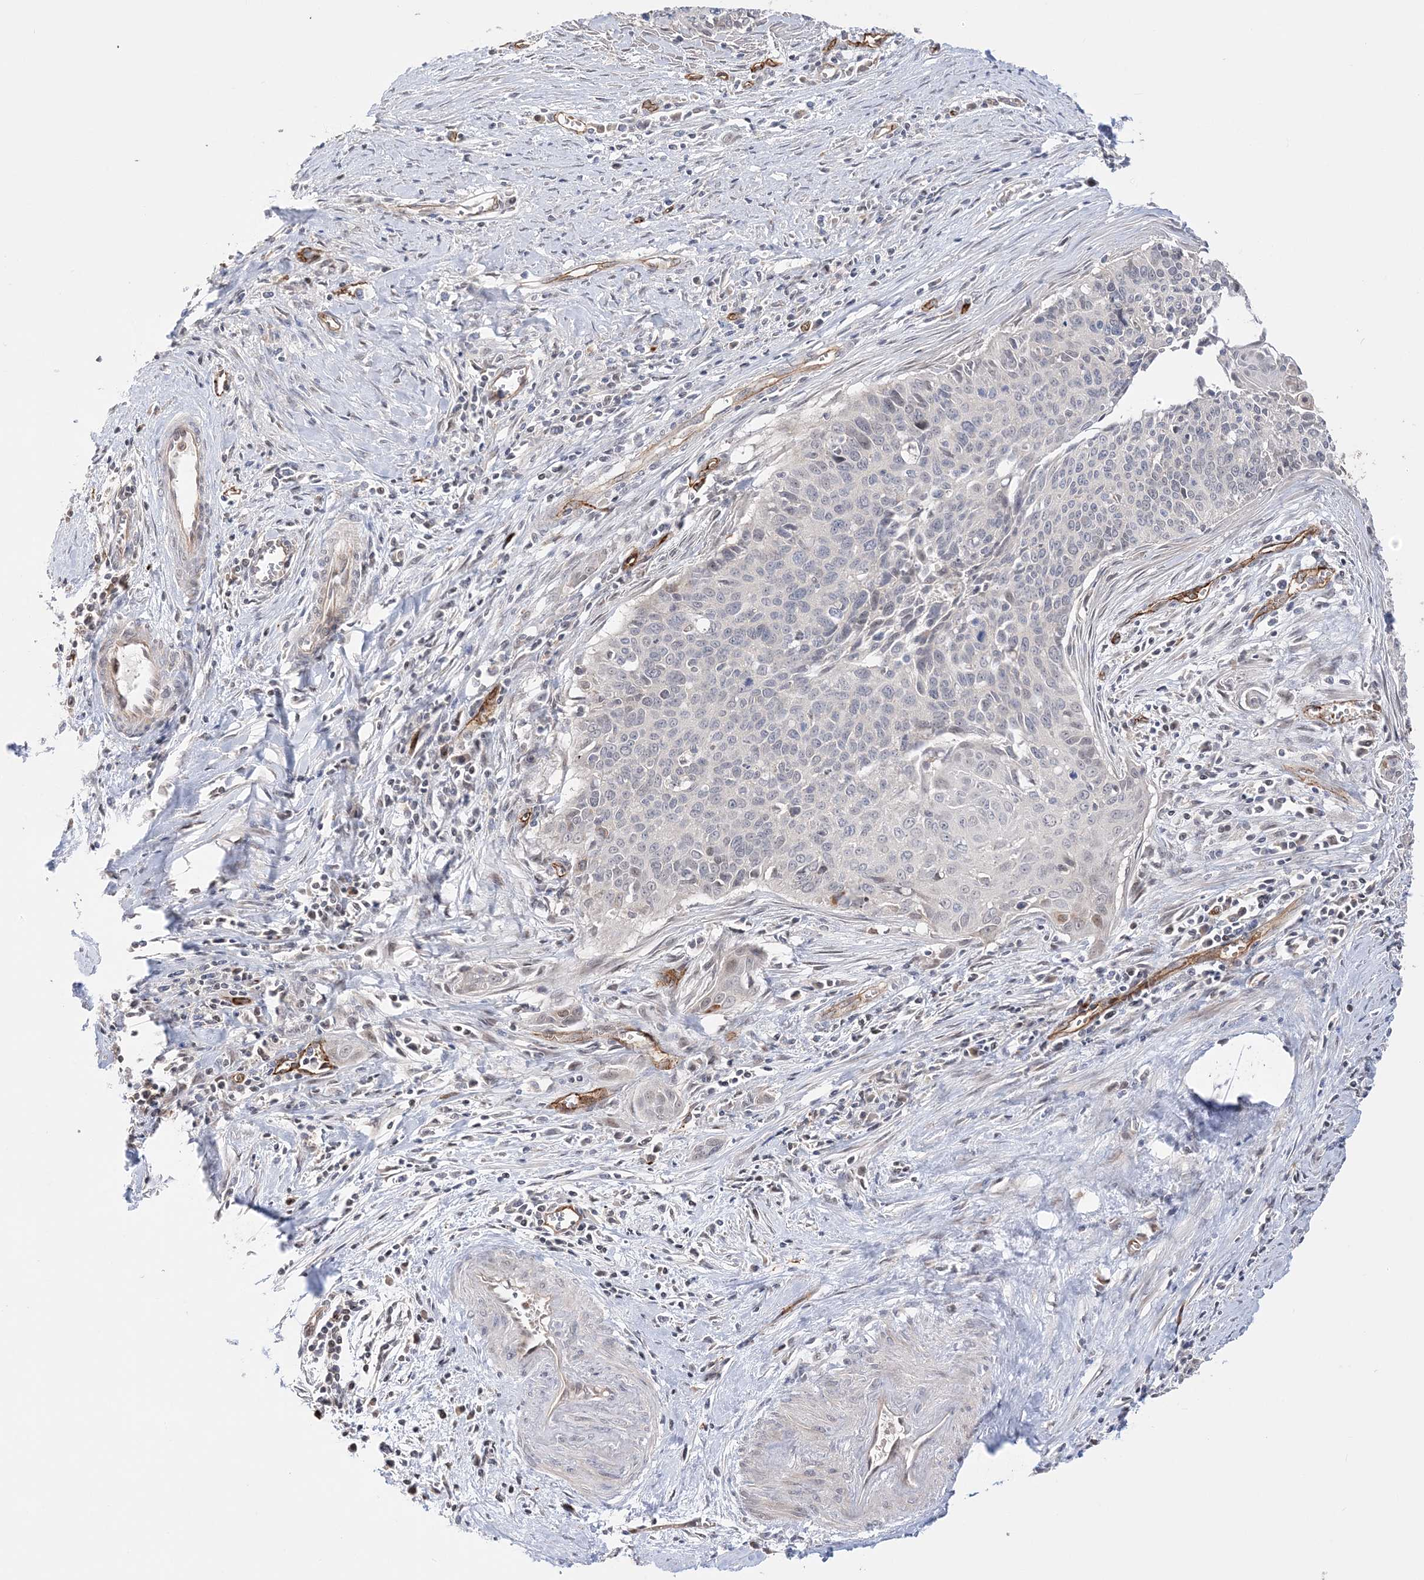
{"staining": {"intensity": "negative", "quantity": "none", "location": "none"}, "tissue": "cervical cancer", "cell_type": "Tumor cells", "image_type": "cancer", "snomed": [{"axis": "morphology", "description": "Squamous cell carcinoma, NOS"}, {"axis": "topography", "description": "Cervix"}], "caption": "A micrograph of human cervical cancer (squamous cell carcinoma) is negative for staining in tumor cells. The staining is performed using DAB brown chromogen with nuclei counter-stained in using hematoxylin.", "gene": "FARSB", "patient": {"sex": "female", "age": 55}}